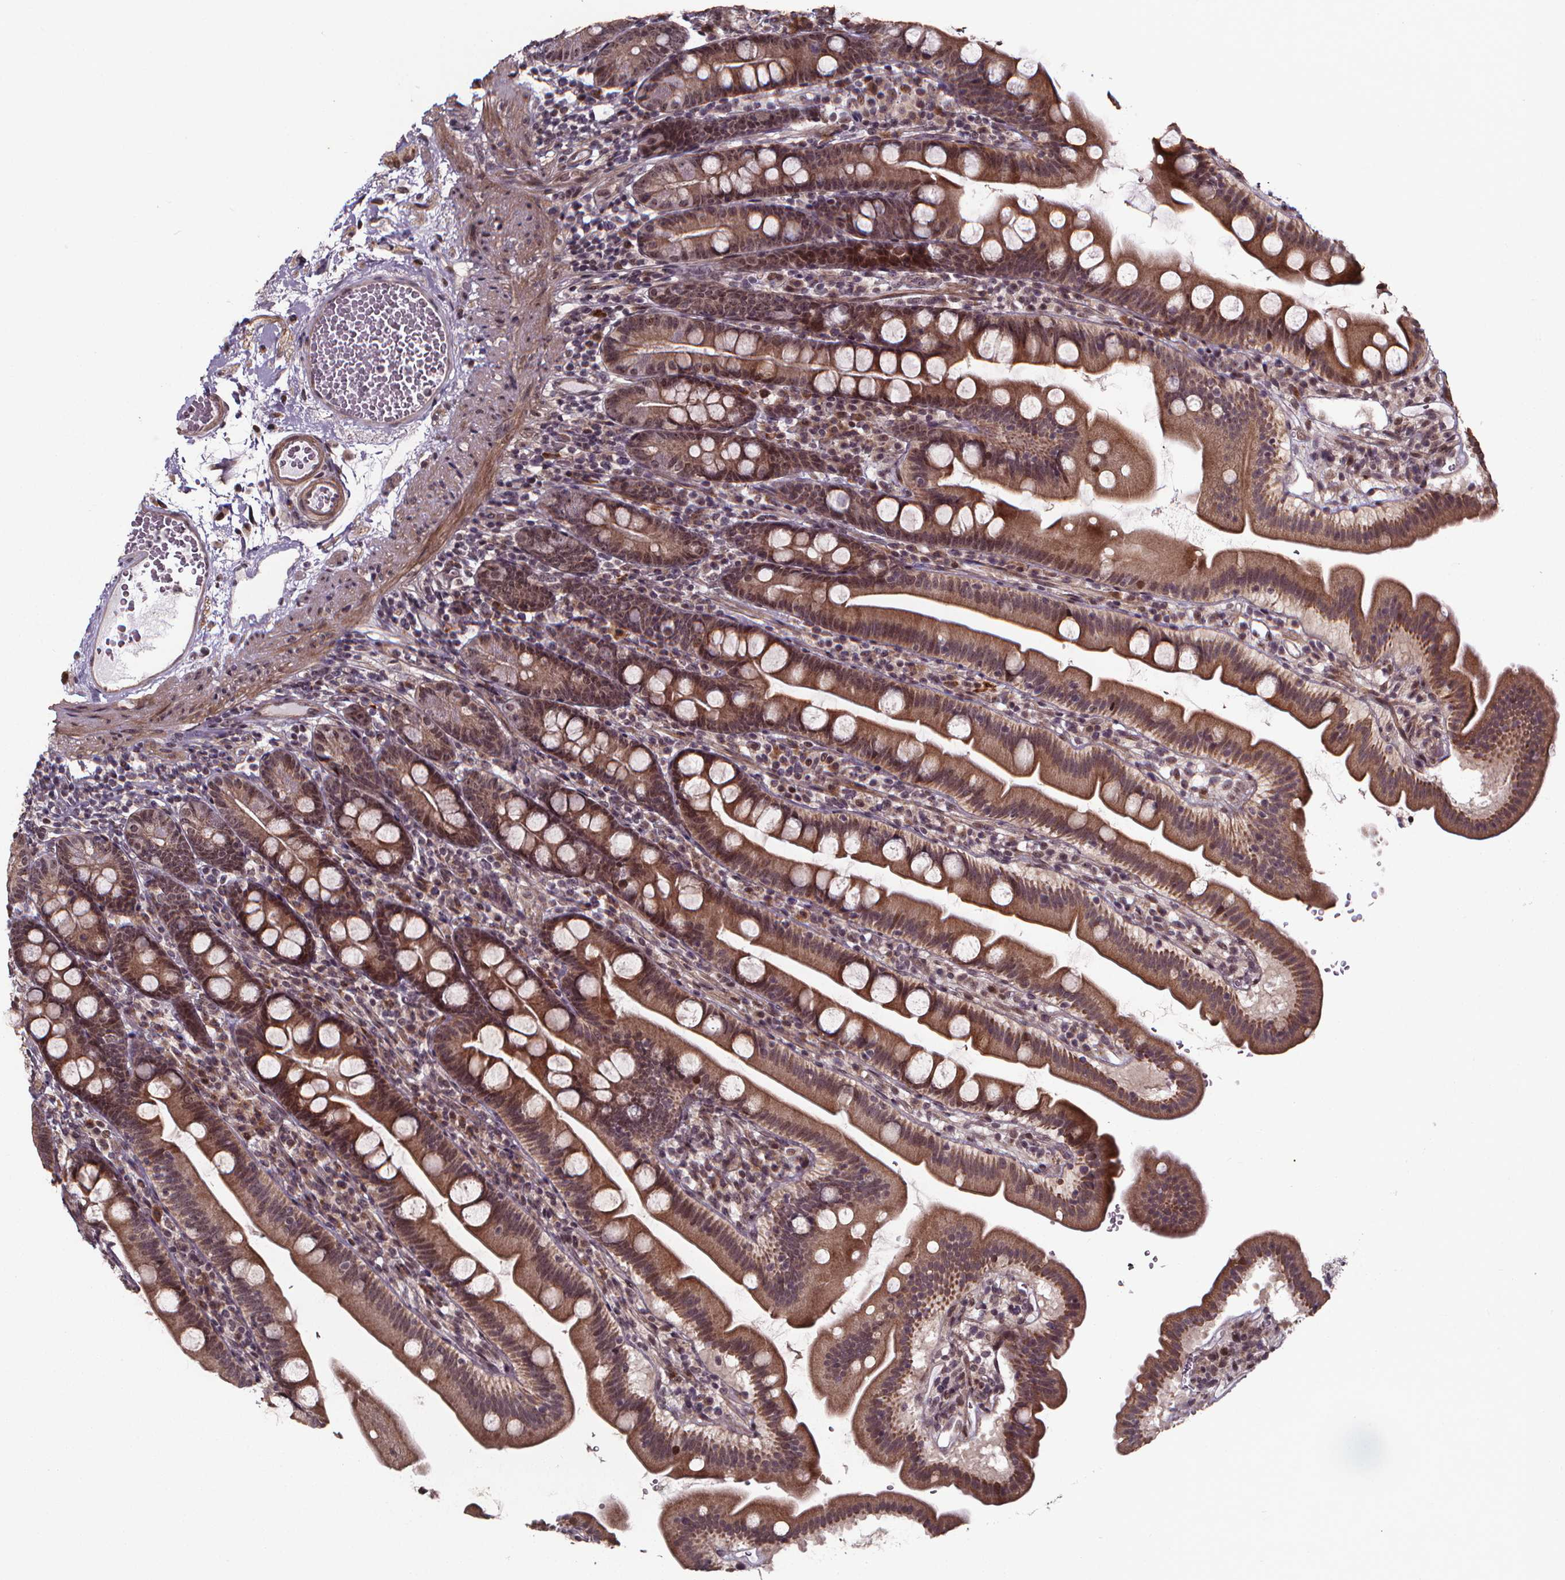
{"staining": {"intensity": "moderate", "quantity": ">75%", "location": "cytoplasmic/membranous,nuclear"}, "tissue": "duodenum", "cell_type": "Glandular cells", "image_type": "normal", "snomed": [{"axis": "morphology", "description": "Normal tissue, NOS"}, {"axis": "topography", "description": "Duodenum"}], "caption": "Unremarkable duodenum displays moderate cytoplasmic/membranous,nuclear positivity in approximately >75% of glandular cells, visualized by immunohistochemistry.", "gene": "DDIT3", "patient": {"sex": "female", "age": 67}}